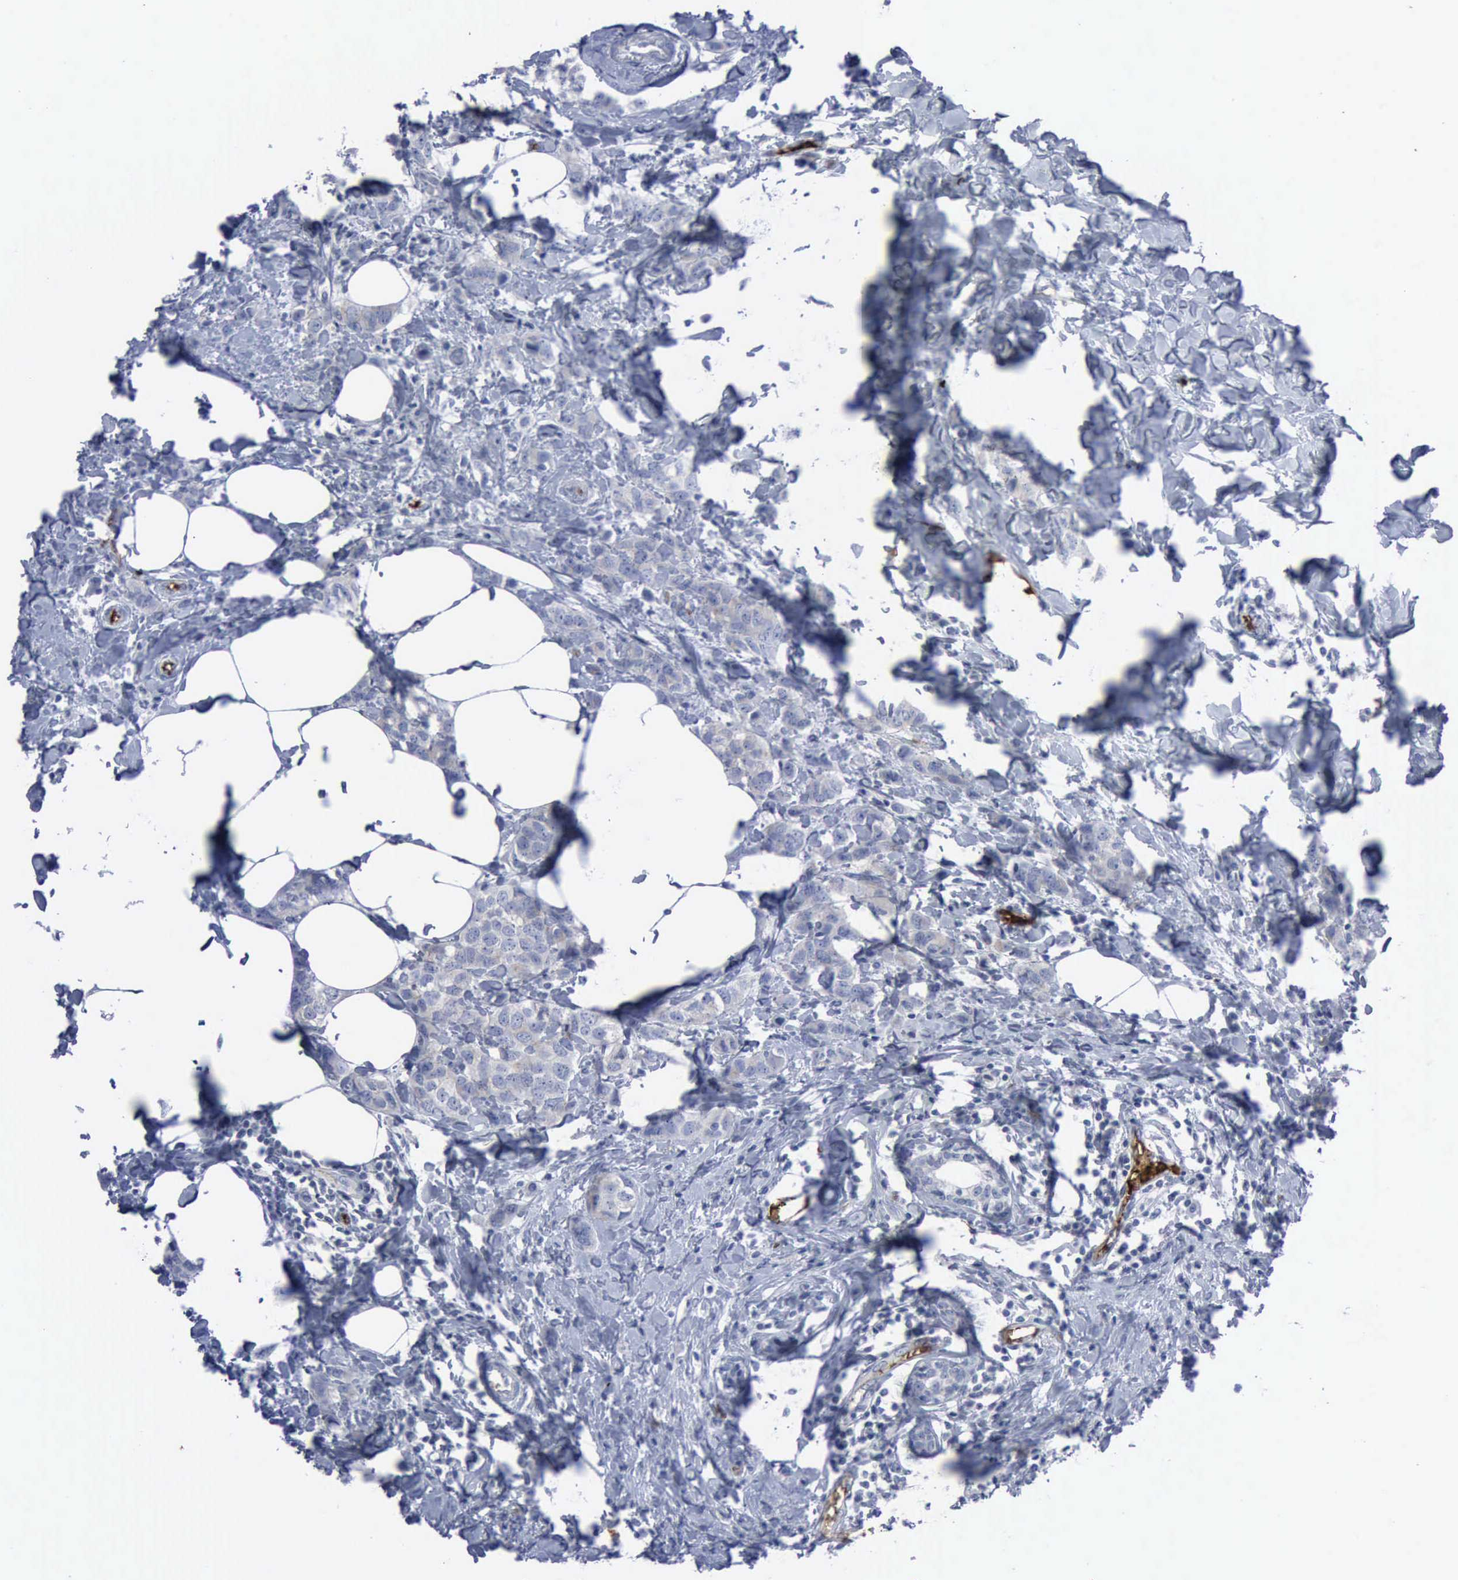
{"staining": {"intensity": "negative", "quantity": "none", "location": "none"}, "tissue": "breast cancer", "cell_type": "Tumor cells", "image_type": "cancer", "snomed": [{"axis": "morphology", "description": "Normal tissue, NOS"}, {"axis": "morphology", "description": "Duct carcinoma"}, {"axis": "topography", "description": "Breast"}], "caption": "Immunohistochemistry micrograph of neoplastic tissue: human breast cancer (invasive ductal carcinoma) stained with DAB demonstrates no significant protein expression in tumor cells.", "gene": "TGFB1", "patient": {"sex": "female", "age": 50}}